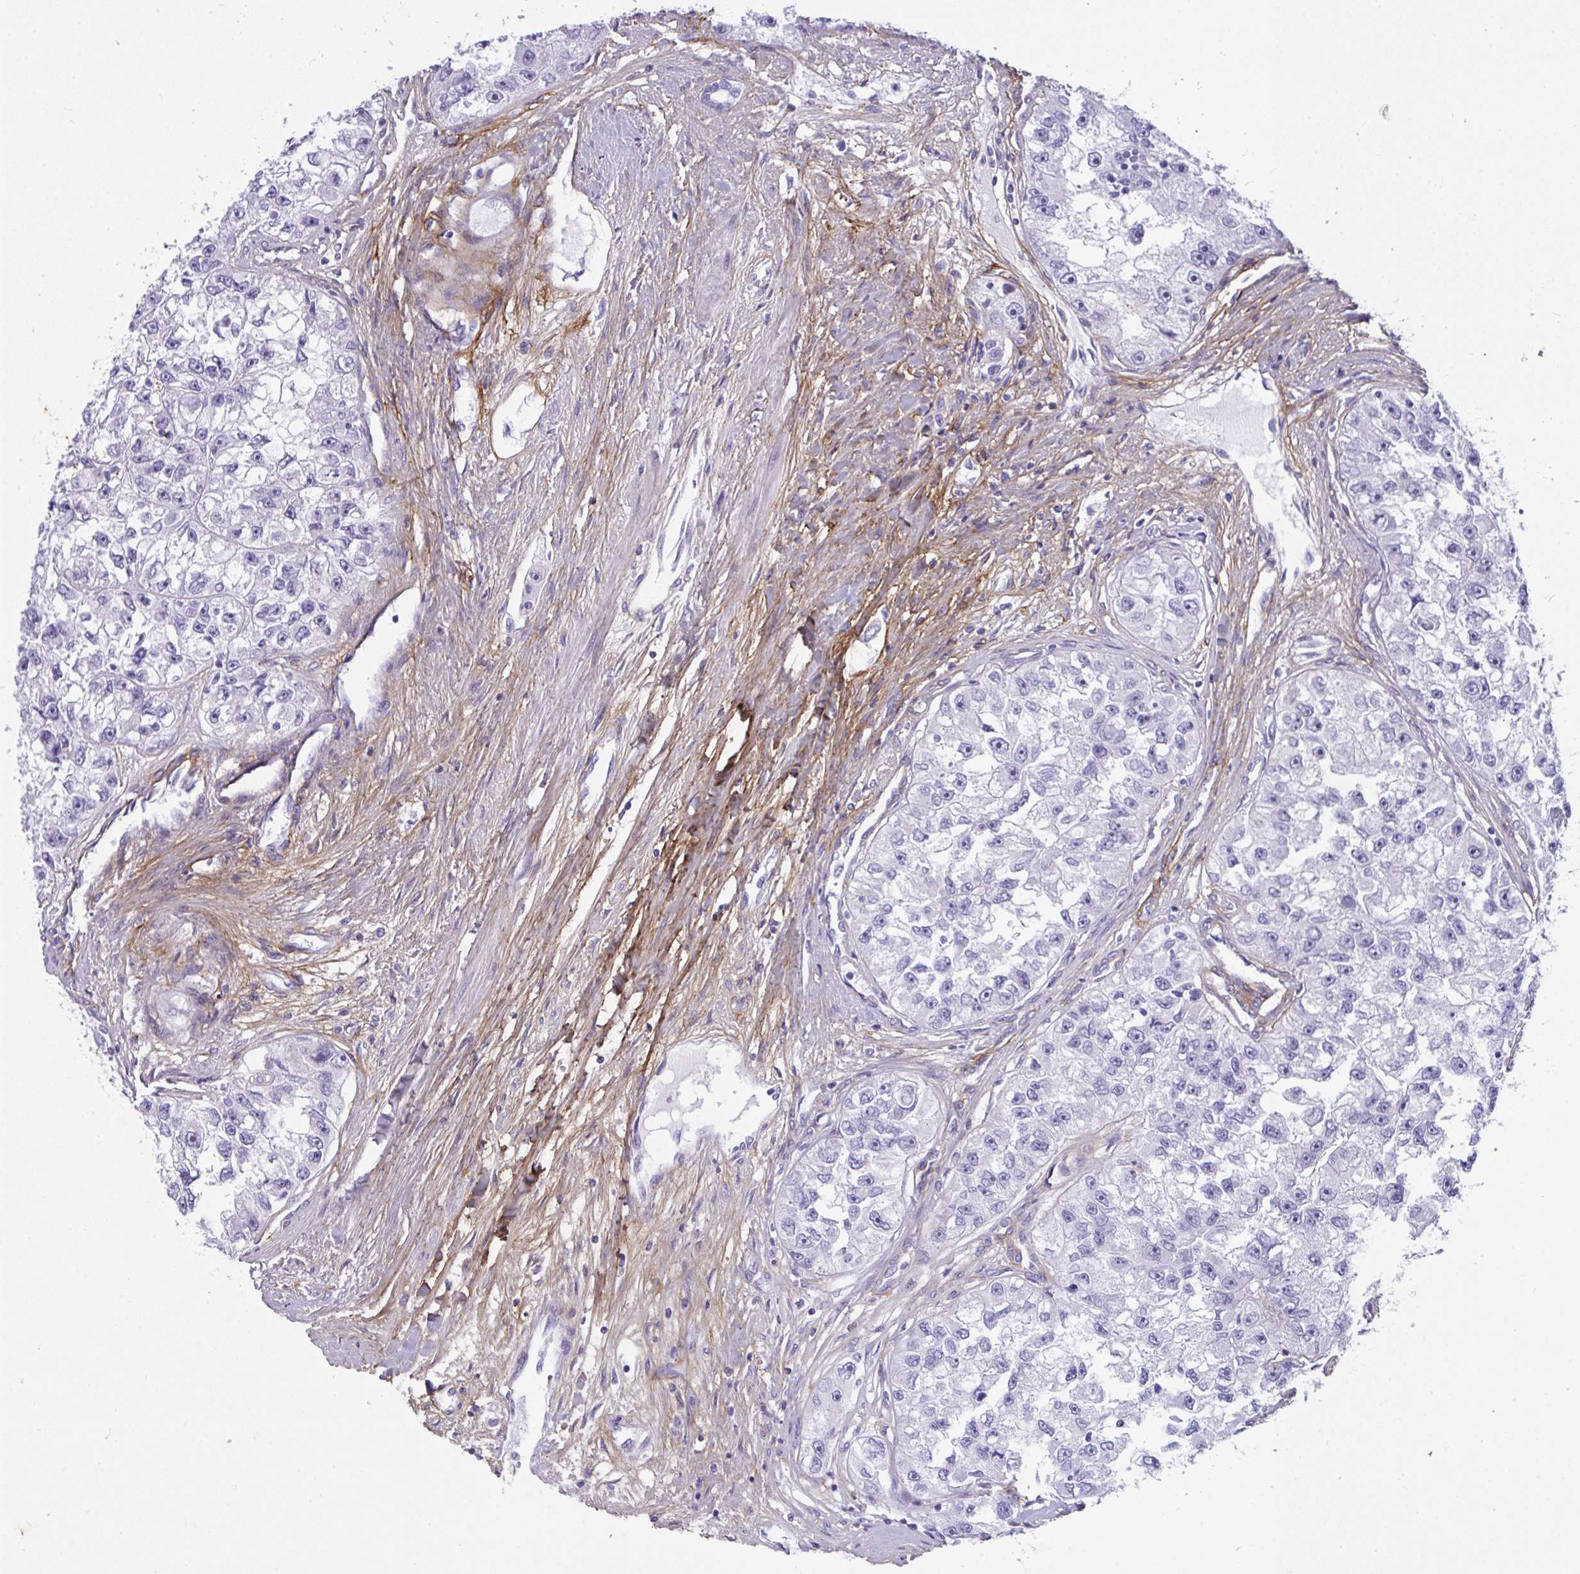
{"staining": {"intensity": "negative", "quantity": "none", "location": "none"}, "tissue": "renal cancer", "cell_type": "Tumor cells", "image_type": "cancer", "snomed": [{"axis": "morphology", "description": "Adenocarcinoma, NOS"}, {"axis": "topography", "description": "Kidney"}], "caption": "Renal cancer (adenocarcinoma) was stained to show a protein in brown. There is no significant positivity in tumor cells.", "gene": "LHFPL6", "patient": {"sex": "male", "age": 63}}